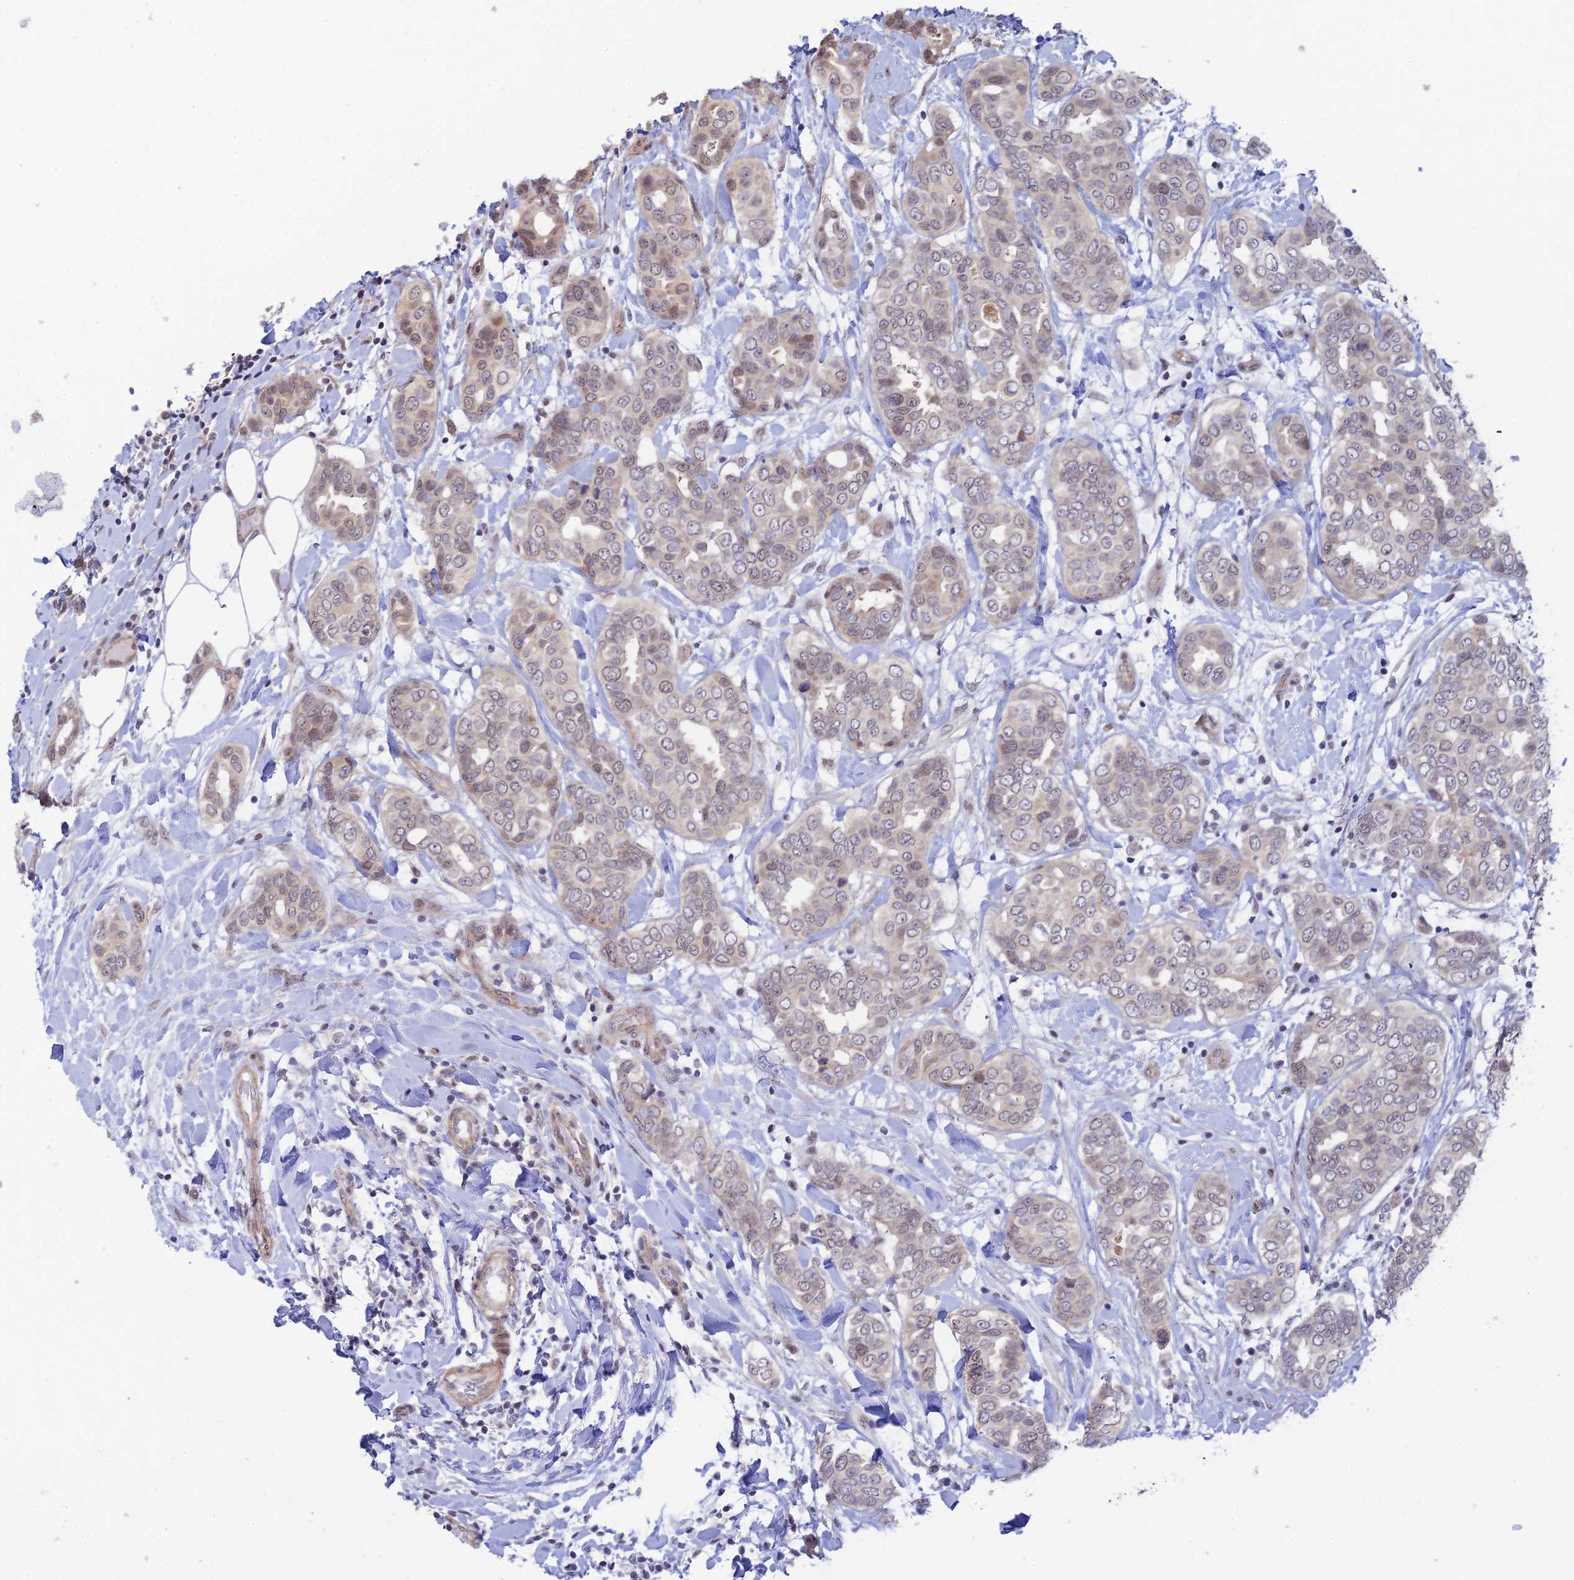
{"staining": {"intensity": "weak", "quantity": "25%-75%", "location": "nuclear"}, "tissue": "breast cancer", "cell_type": "Tumor cells", "image_type": "cancer", "snomed": [{"axis": "morphology", "description": "Lobular carcinoma"}, {"axis": "topography", "description": "Breast"}], "caption": "Breast lobular carcinoma tissue exhibits weak nuclear expression in about 25%-75% of tumor cells, visualized by immunohistochemistry.", "gene": "CFAP92", "patient": {"sex": "female", "age": 51}}